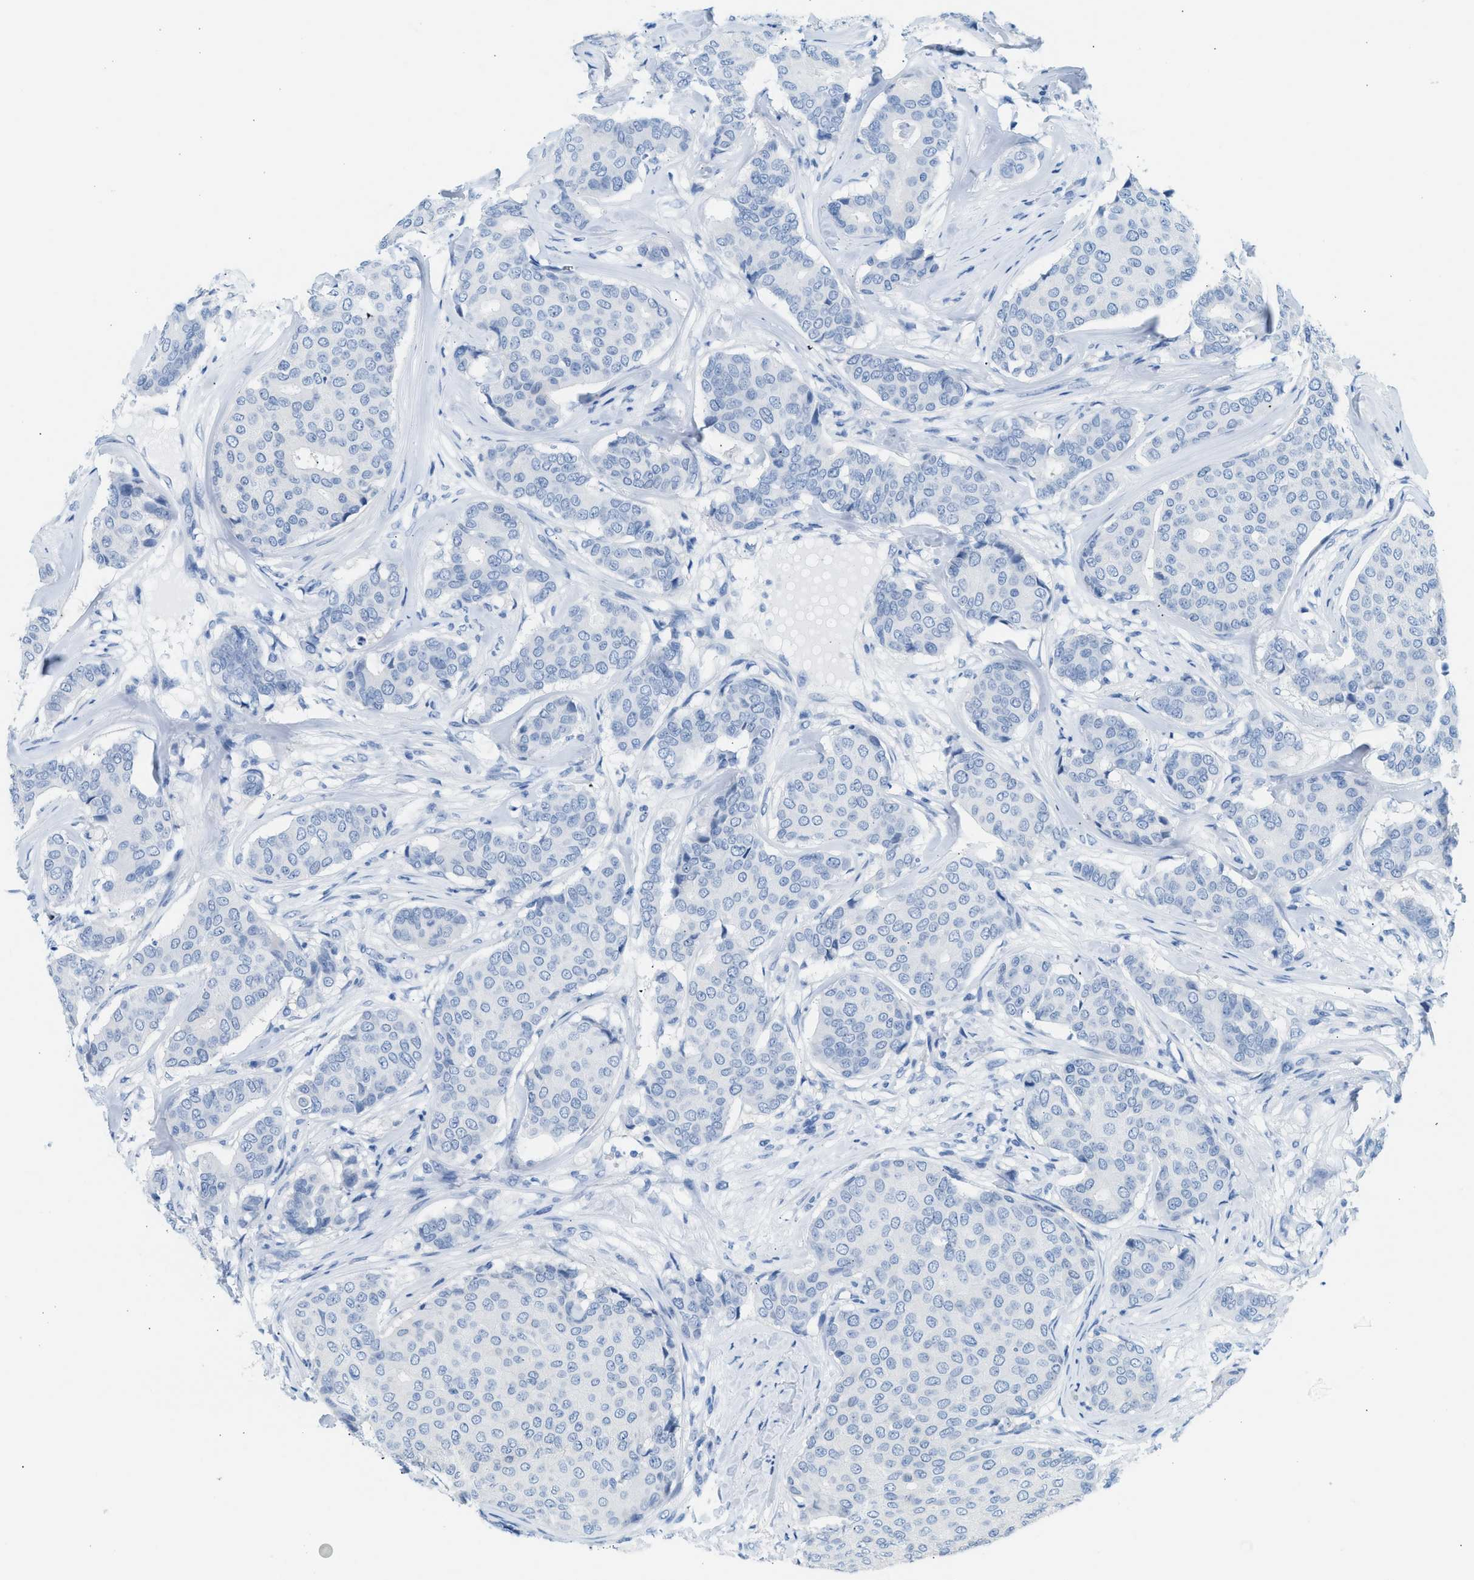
{"staining": {"intensity": "negative", "quantity": "none", "location": "none"}, "tissue": "breast cancer", "cell_type": "Tumor cells", "image_type": "cancer", "snomed": [{"axis": "morphology", "description": "Duct carcinoma"}, {"axis": "topography", "description": "Breast"}], "caption": "Immunohistochemistry image of neoplastic tissue: human breast infiltrating ductal carcinoma stained with DAB (3,3'-diaminobenzidine) displays no significant protein expression in tumor cells.", "gene": "SPAM1", "patient": {"sex": "female", "age": 75}}